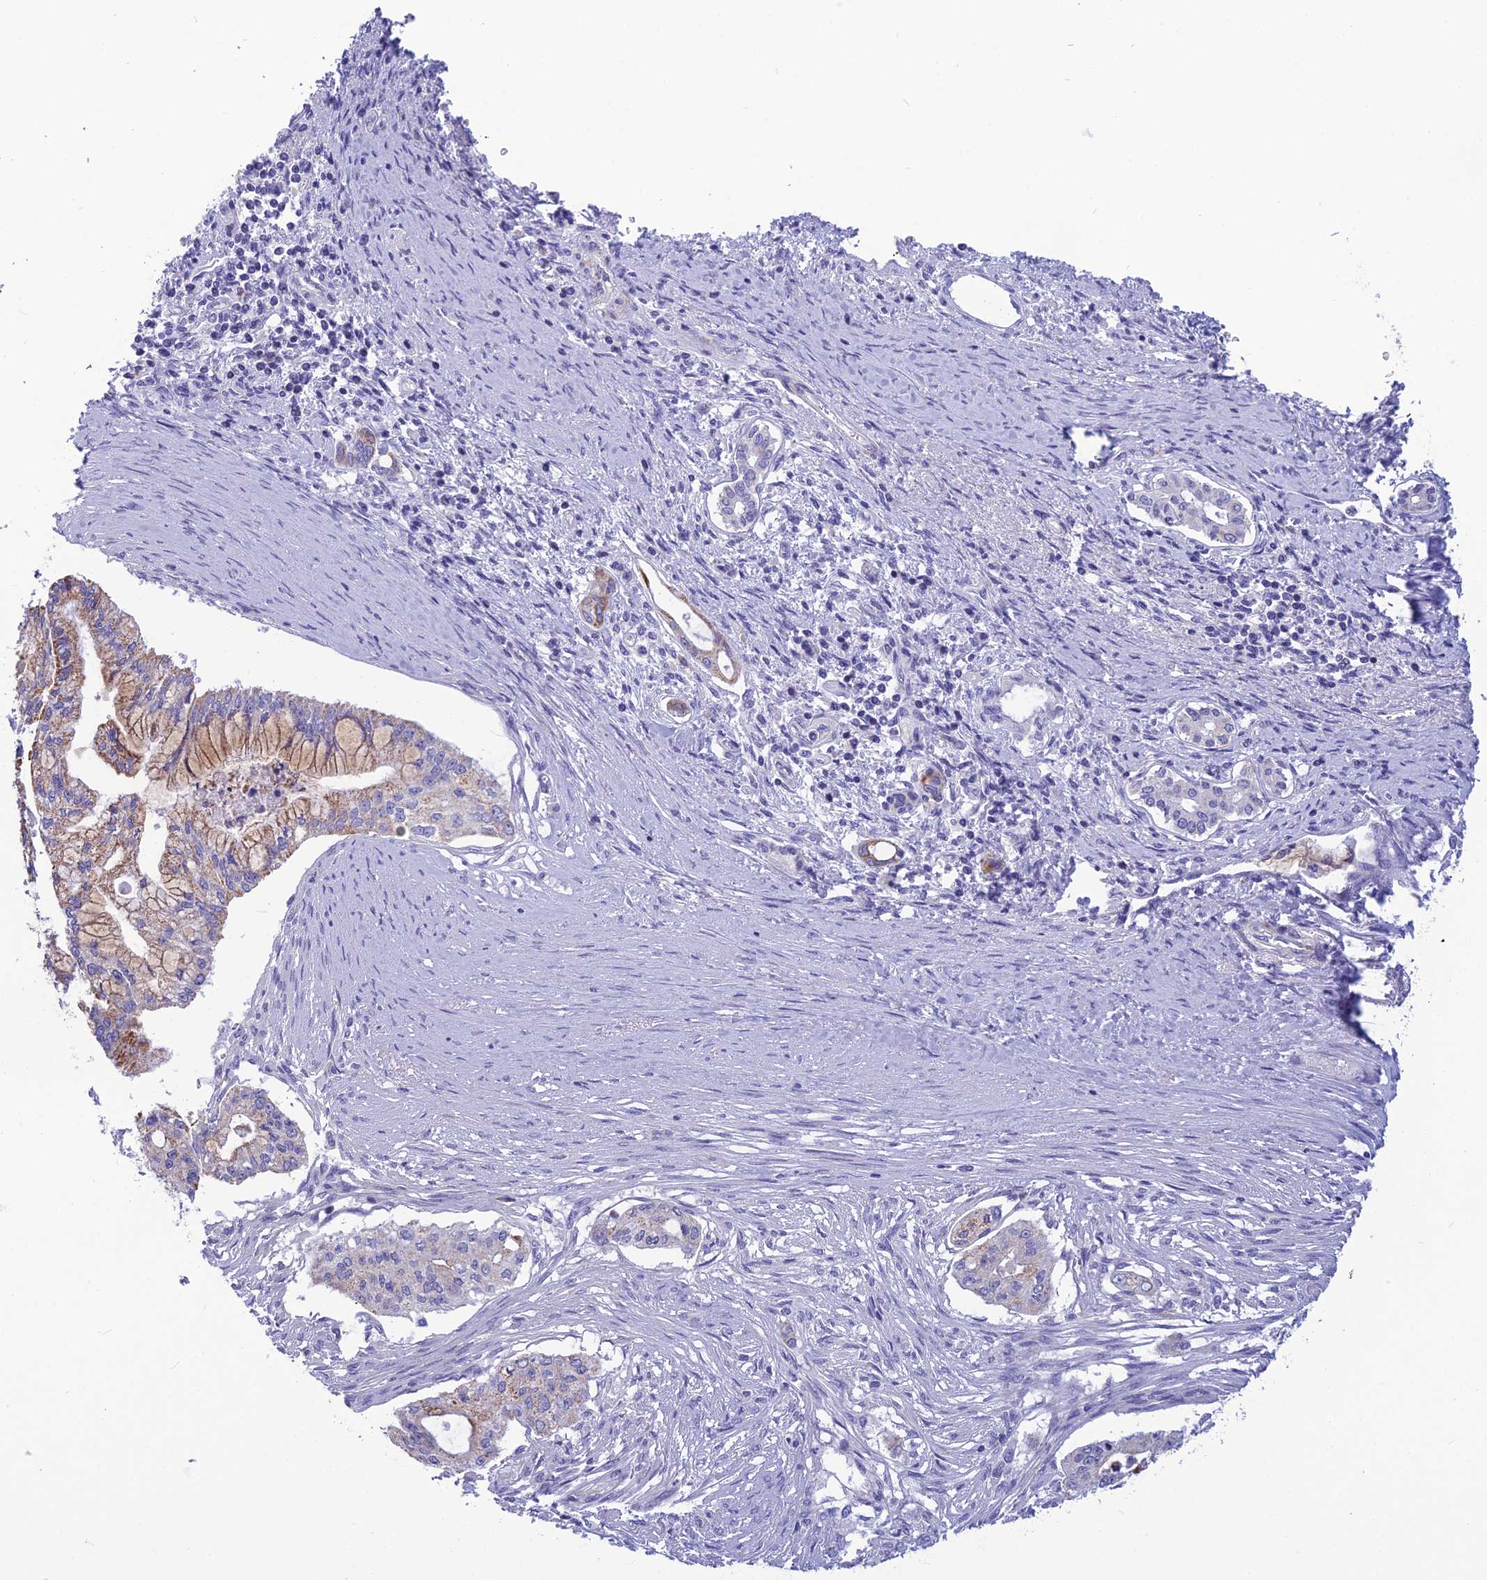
{"staining": {"intensity": "moderate", "quantity": "<25%", "location": "cytoplasmic/membranous"}, "tissue": "pancreatic cancer", "cell_type": "Tumor cells", "image_type": "cancer", "snomed": [{"axis": "morphology", "description": "Adenocarcinoma, NOS"}, {"axis": "topography", "description": "Pancreas"}], "caption": "About <25% of tumor cells in adenocarcinoma (pancreatic) exhibit moderate cytoplasmic/membranous protein positivity as visualized by brown immunohistochemical staining.", "gene": "POMGNT1", "patient": {"sex": "male", "age": 46}}